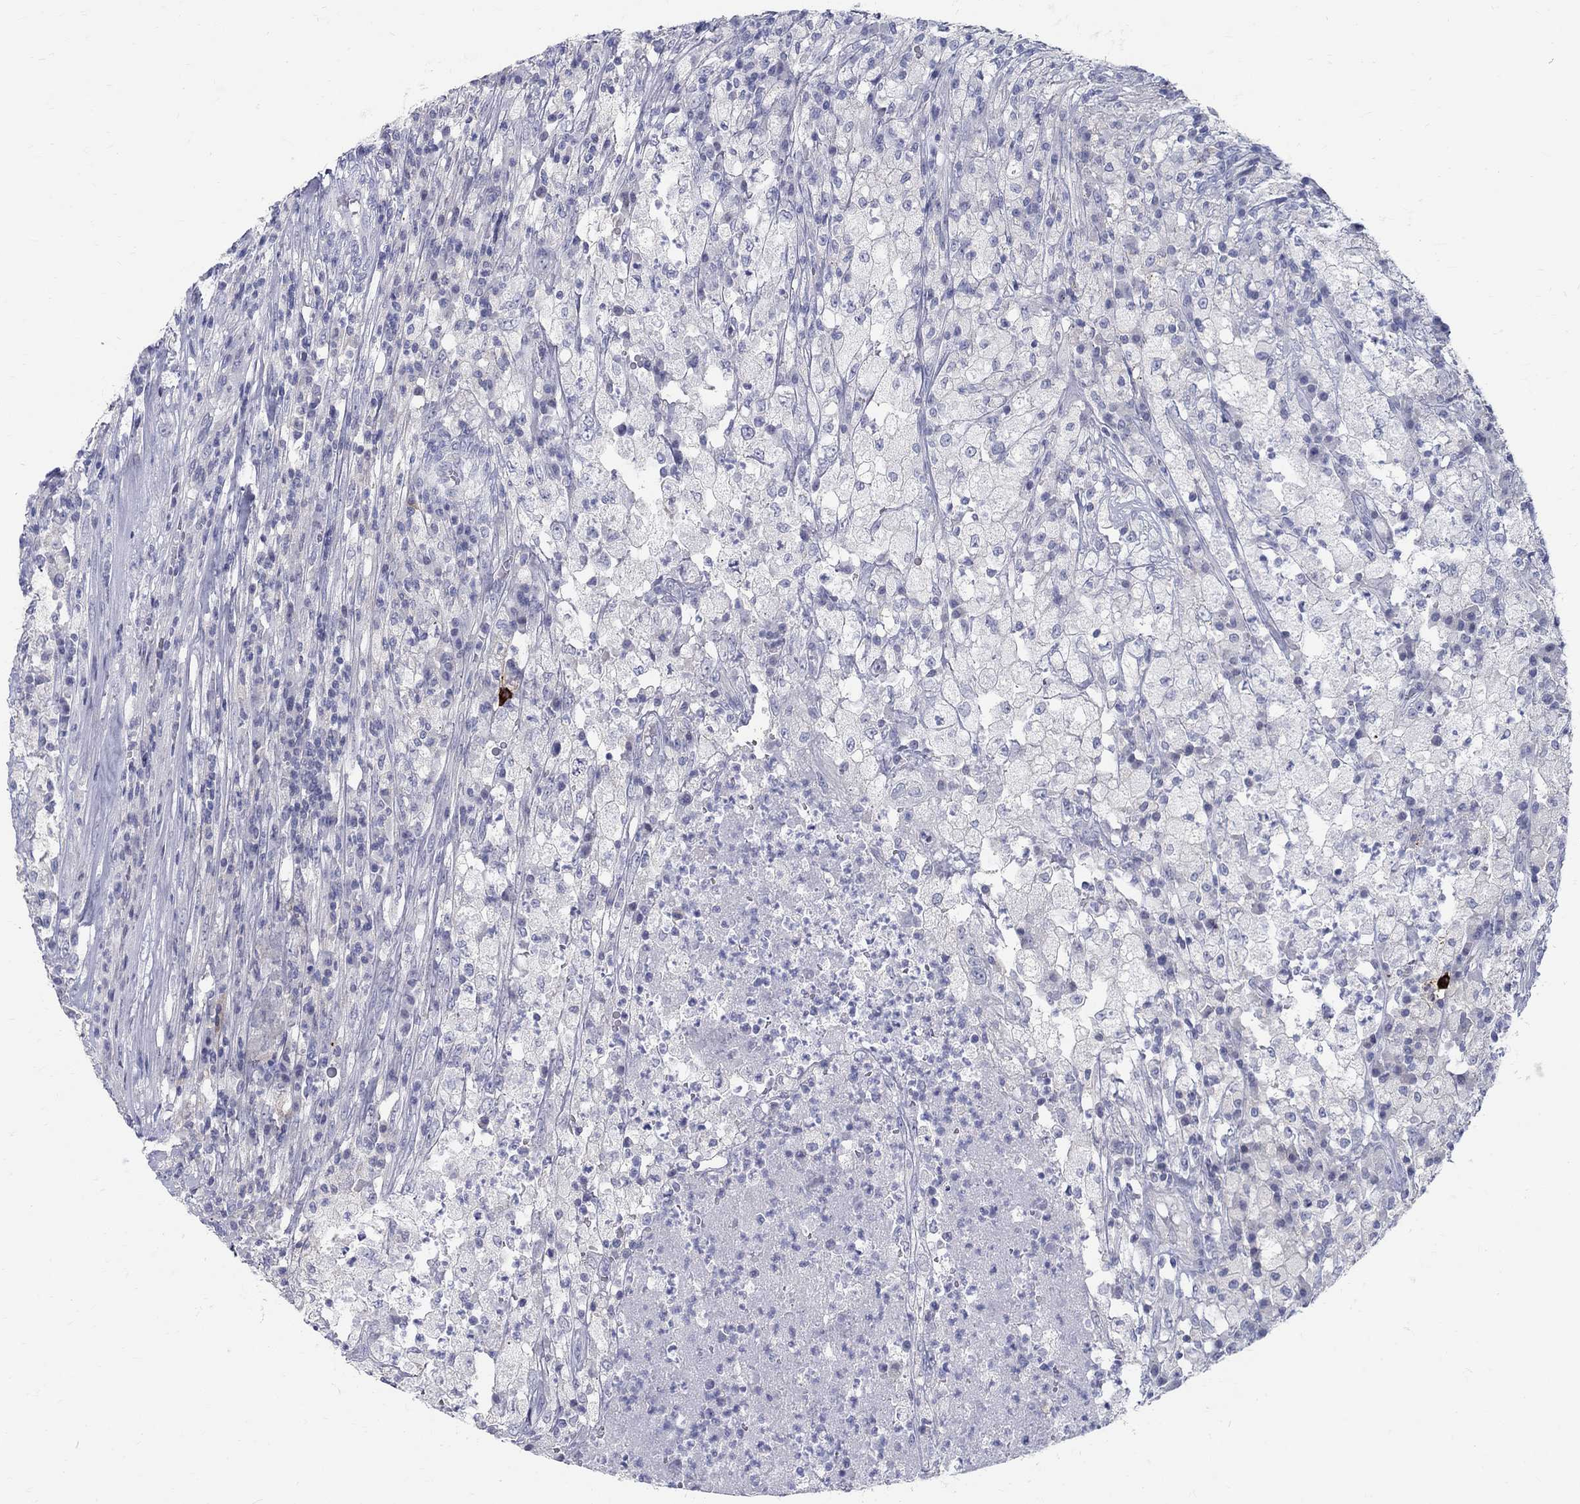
{"staining": {"intensity": "negative", "quantity": "none", "location": "none"}, "tissue": "testis cancer", "cell_type": "Tumor cells", "image_type": "cancer", "snomed": [{"axis": "morphology", "description": "Necrosis, NOS"}, {"axis": "morphology", "description": "Carcinoma, Embryonal, NOS"}, {"axis": "topography", "description": "Testis"}], "caption": "The photomicrograph shows no significant expression in tumor cells of testis cancer.", "gene": "MAGEB6", "patient": {"sex": "male", "age": 19}}